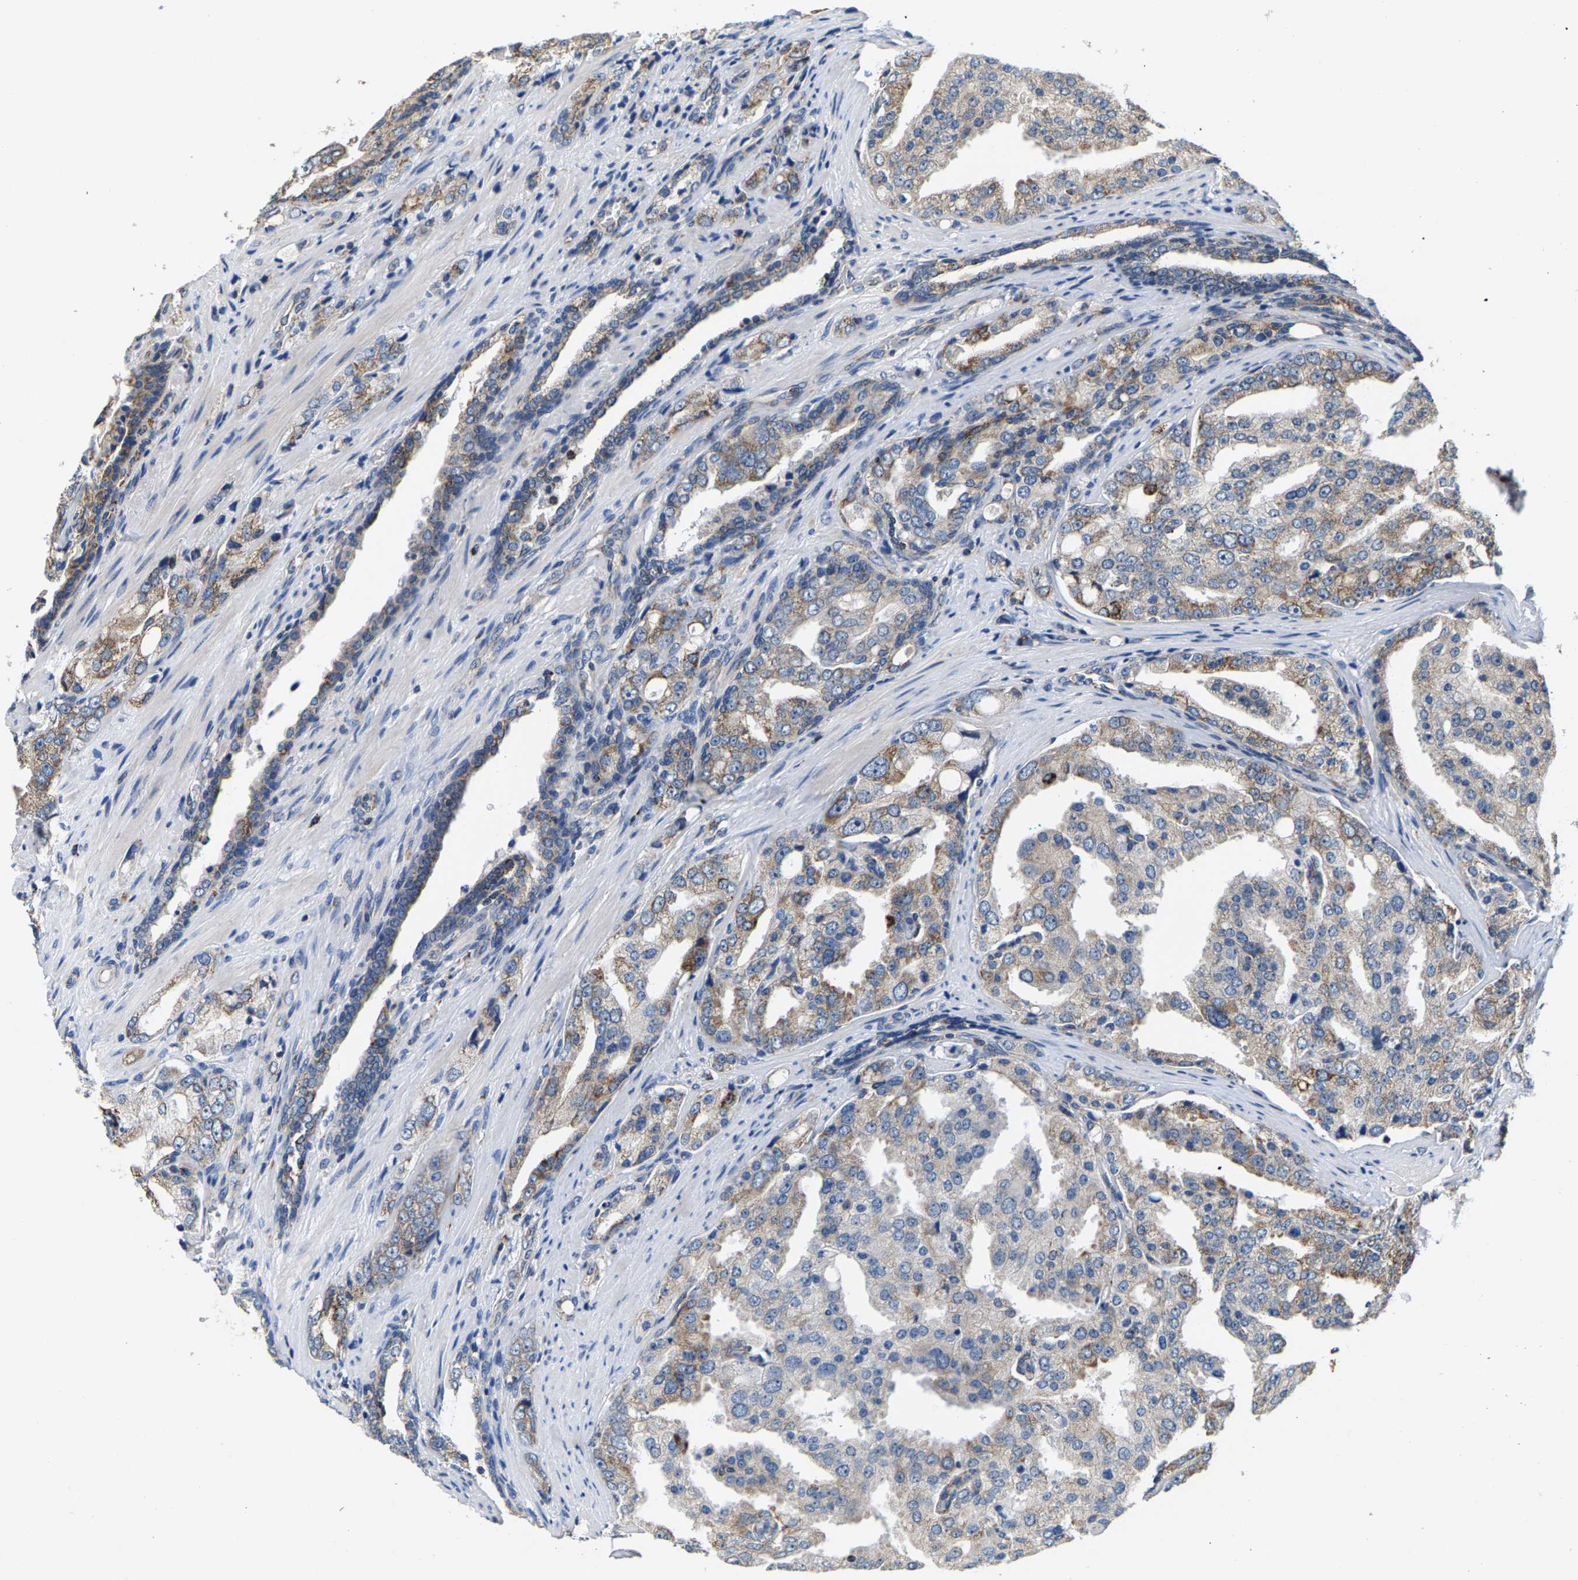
{"staining": {"intensity": "moderate", "quantity": "<25%", "location": "cytoplasmic/membranous"}, "tissue": "prostate cancer", "cell_type": "Tumor cells", "image_type": "cancer", "snomed": [{"axis": "morphology", "description": "Adenocarcinoma, High grade"}, {"axis": "topography", "description": "Prostate"}], "caption": "Immunohistochemistry staining of prostate cancer (high-grade adenocarcinoma), which displays low levels of moderate cytoplasmic/membranous staining in about <25% of tumor cells indicating moderate cytoplasmic/membranous protein expression. The staining was performed using DAB (3,3'-diaminobenzidine) (brown) for protein detection and nuclei were counterstained in hematoxylin (blue).", "gene": "SHMT2", "patient": {"sex": "male", "age": 50}}